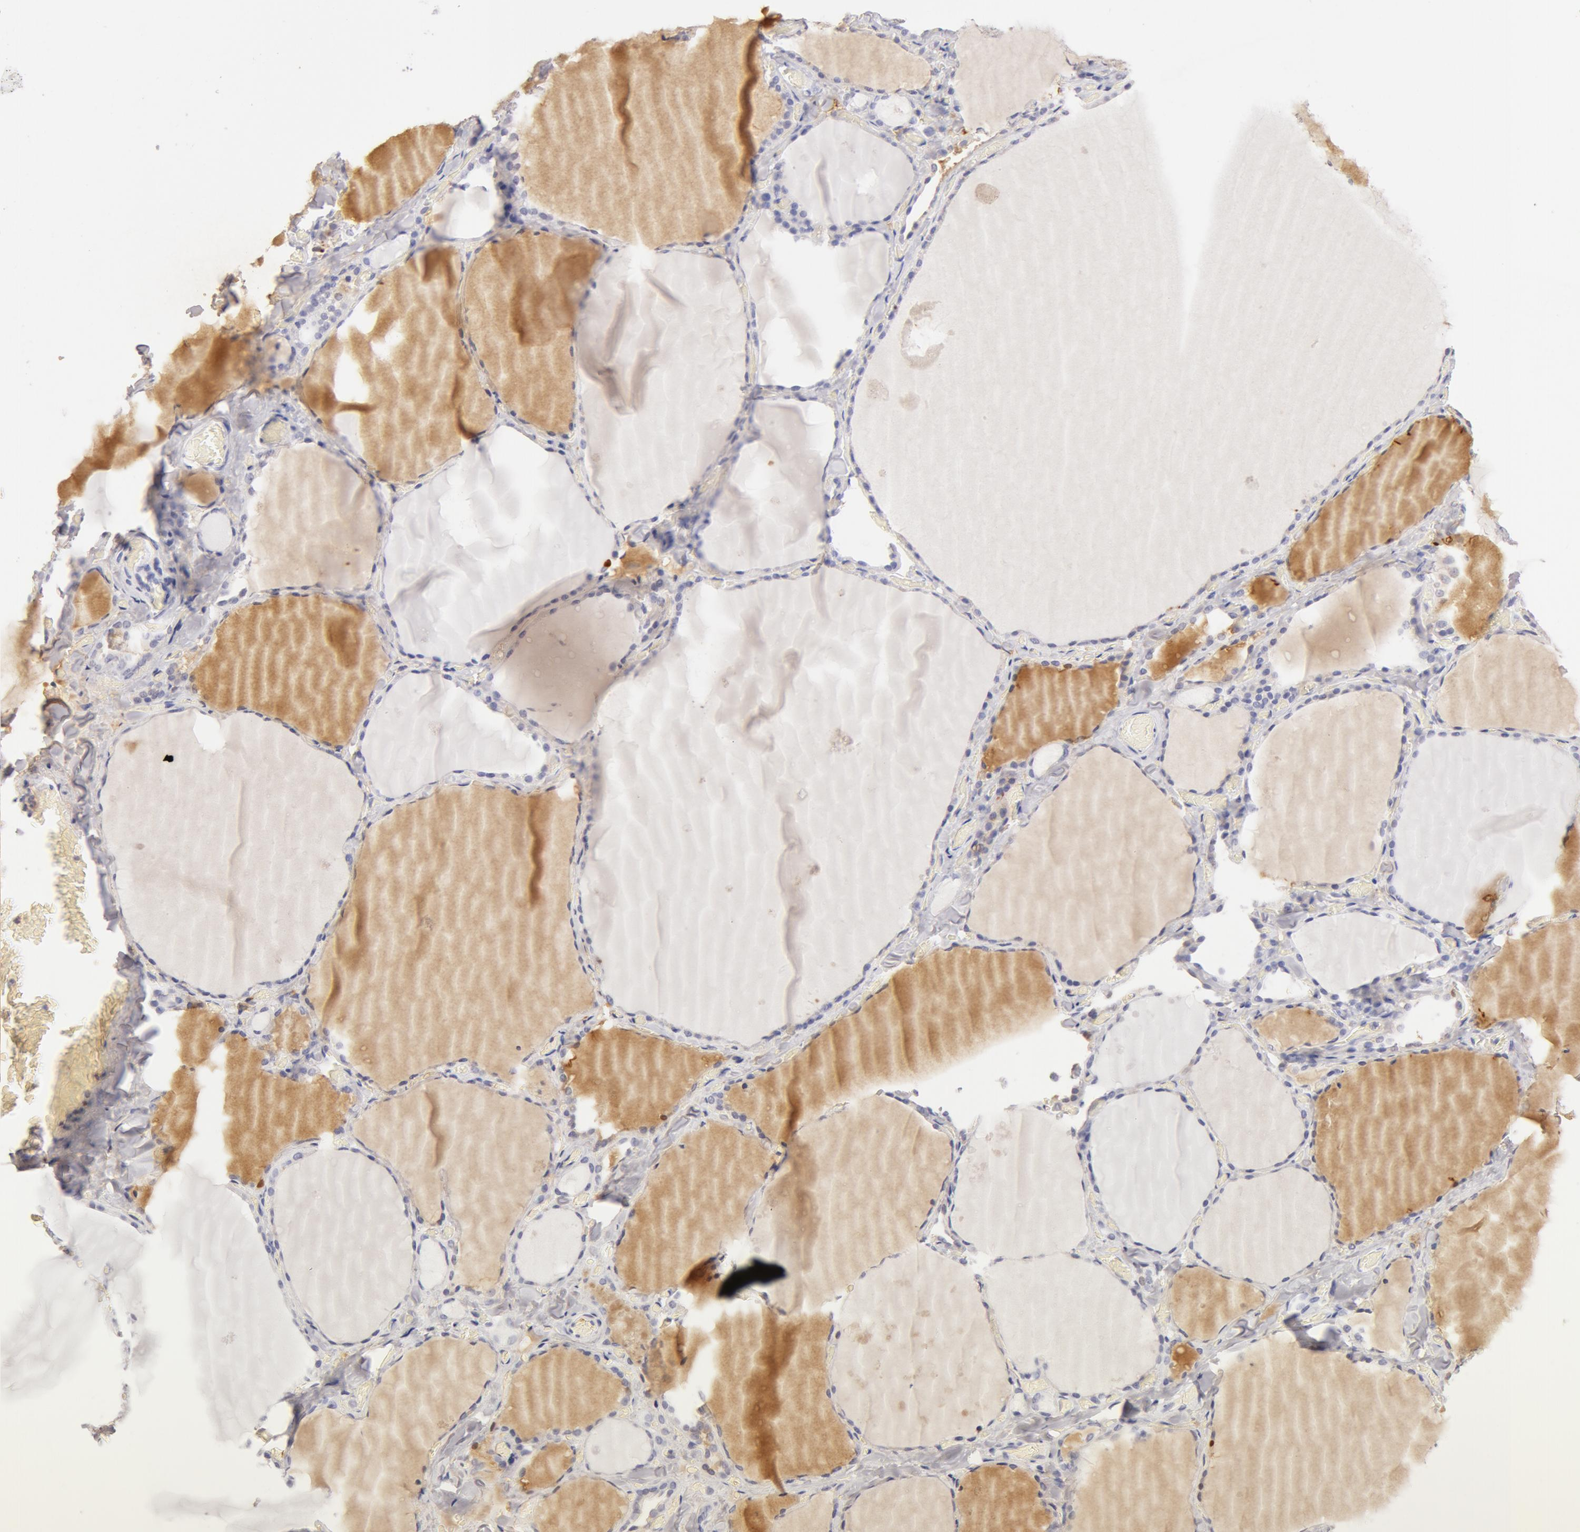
{"staining": {"intensity": "negative", "quantity": "none", "location": "none"}, "tissue": "thyroid gland", "cell_type": "Glandular cells", "image_type": "normal", "snomed": [{"axis": "morphology", "description": "Normal tissue, NOS"}, {"axis": "topography", "description": "Thyroid gland"}], "caption": "This histopathology image is of benign thyroid gland stained with immunohistochemistry to label a protein in brown with the nuclei are counter-stained blue. There is no expression in glandular cells.", "gene": "AHSG", "patient": {"sex": "male", "age": 34}}